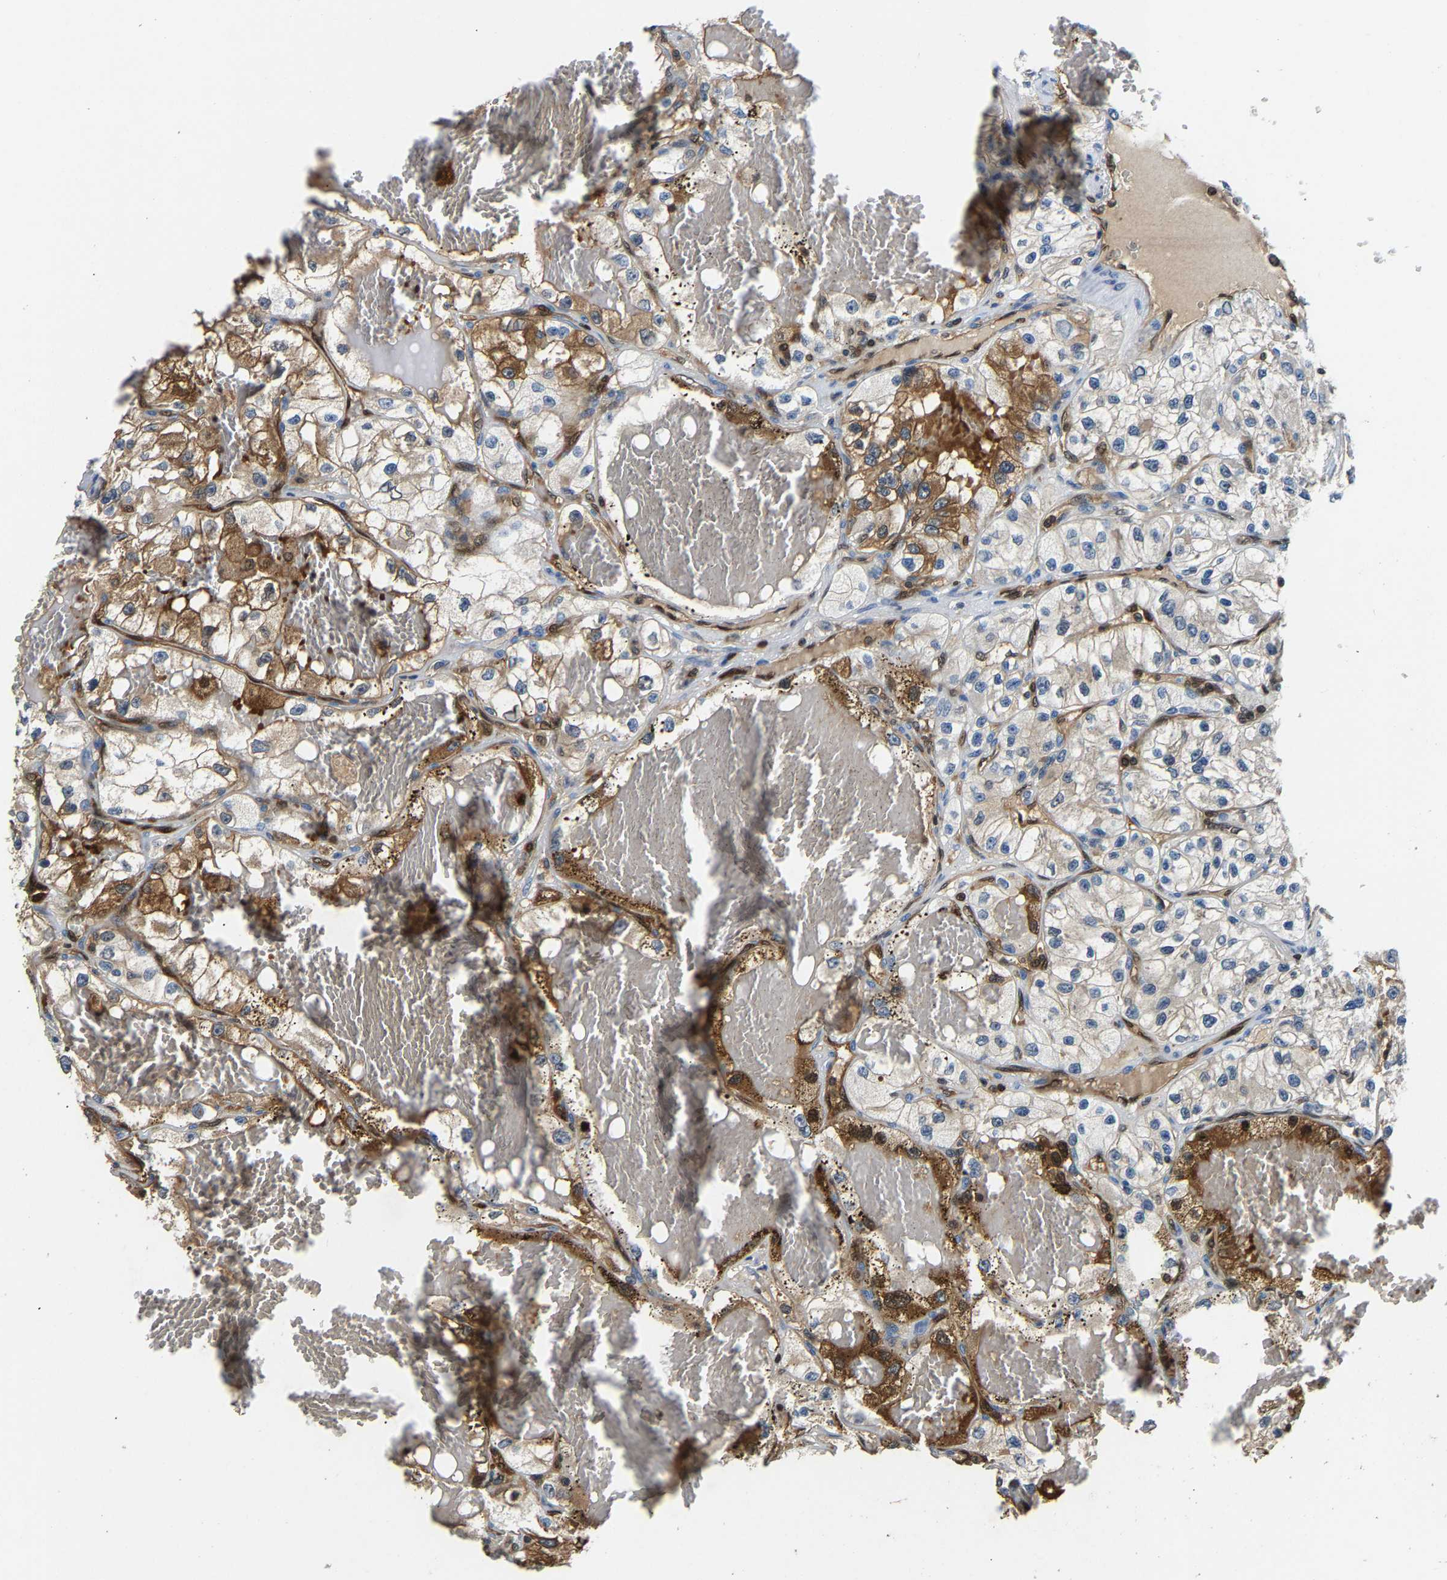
{"staining": {"intensity": "negative", "quantity": "none", "location": "none"}, "tissue": "renal cancer", "cell_type": "Tumor cells", "image_type": "cancer", "snomed": [{"axis": "morphology", "description": "Adenocarcinoma, NOS"}, {"axis": "topography", "description": "Kidney"}], "caption": "Immunohistochemistry micrograph of neoplastic tissue: renal cancer (adenocarcinoma) stained with DAB demonstrates no significant protein positivity in tumor cells.", "gene": "GIMAP7", "patient": {"sex": "female", "age": 57}}